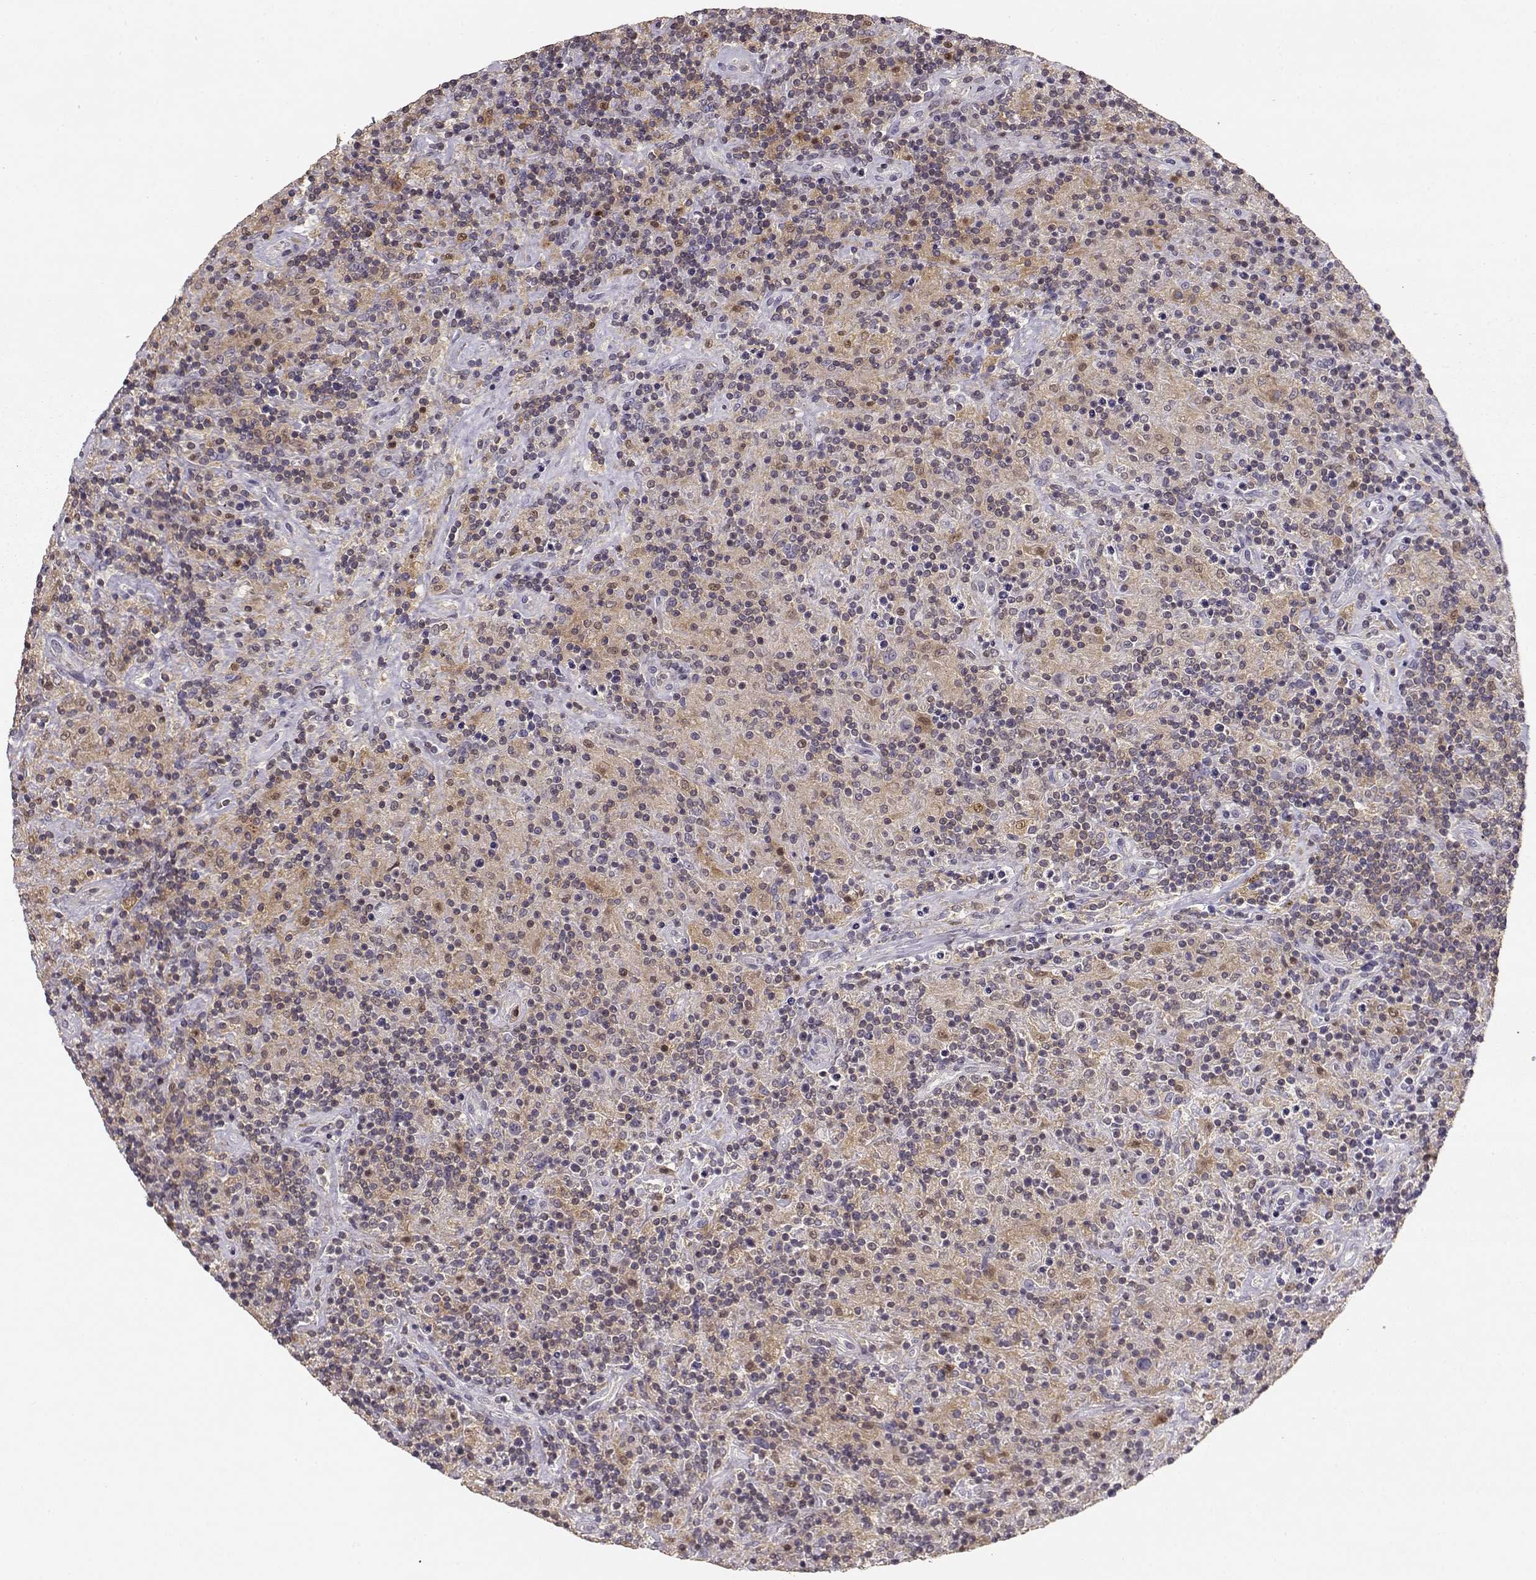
{"staining": {"intensity": "weak", "quantity": ">75%", "location": "cytoplasmic/membranous"}, "tissue": "lymphoma", "cell_type": "Tumor cells", "image_type": "cancer", "snomed": [{"axis": "morphology", "description": "Hodgkin's disease, NOS"}, {"axis": "topography", "description": "Lymph node"}], "caption": "Human Hodgkin's disease stained with a brown dye demonstrates weak cytoplasmic/membranous positive staining in approximately >75% of tumor cells.", "gene": "VAV1", "patient": {"sex": "male", "age": 70}}